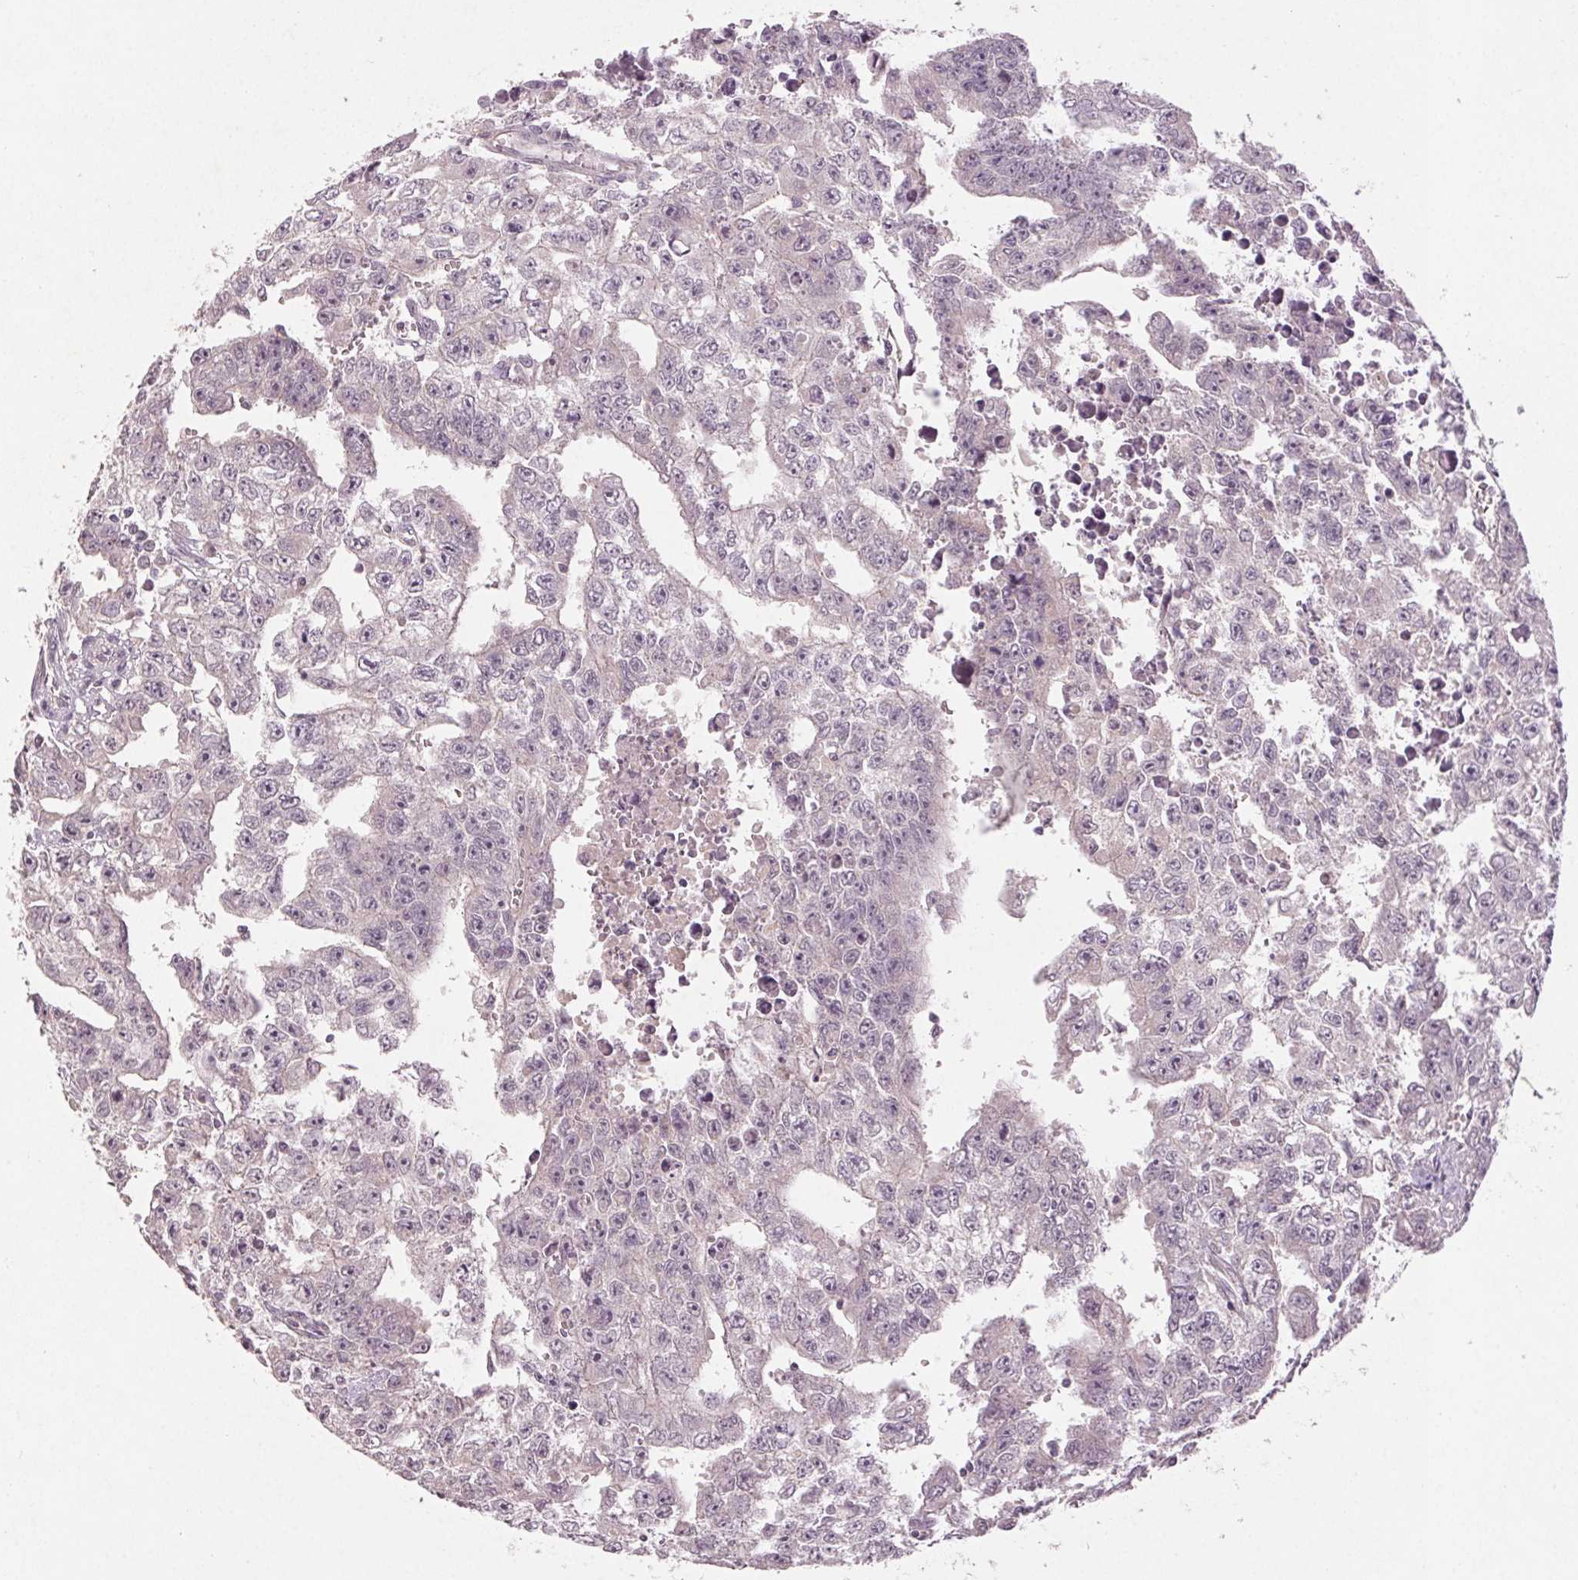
{"staining": {"intensity": "negative", "quantity": "none", "location": "none"}, "tissue": "testis cancer", "cell_type": "Tumor cells", "image_type": "cancer", "snomed": [{"axis": "morphology", "description": "Carcinoma, Embryonal, NOS"}, {"axis": "morphology", "description": "Teratoma, malignant, NOS"}, {"axis": "topography", "description": "Testis"}], "caption": "Tumor cells are negative for brown protein staining in malignant teratoma (testis).", "gene": "KLRC3", "patient": {"sex": "male", "age": 24}}